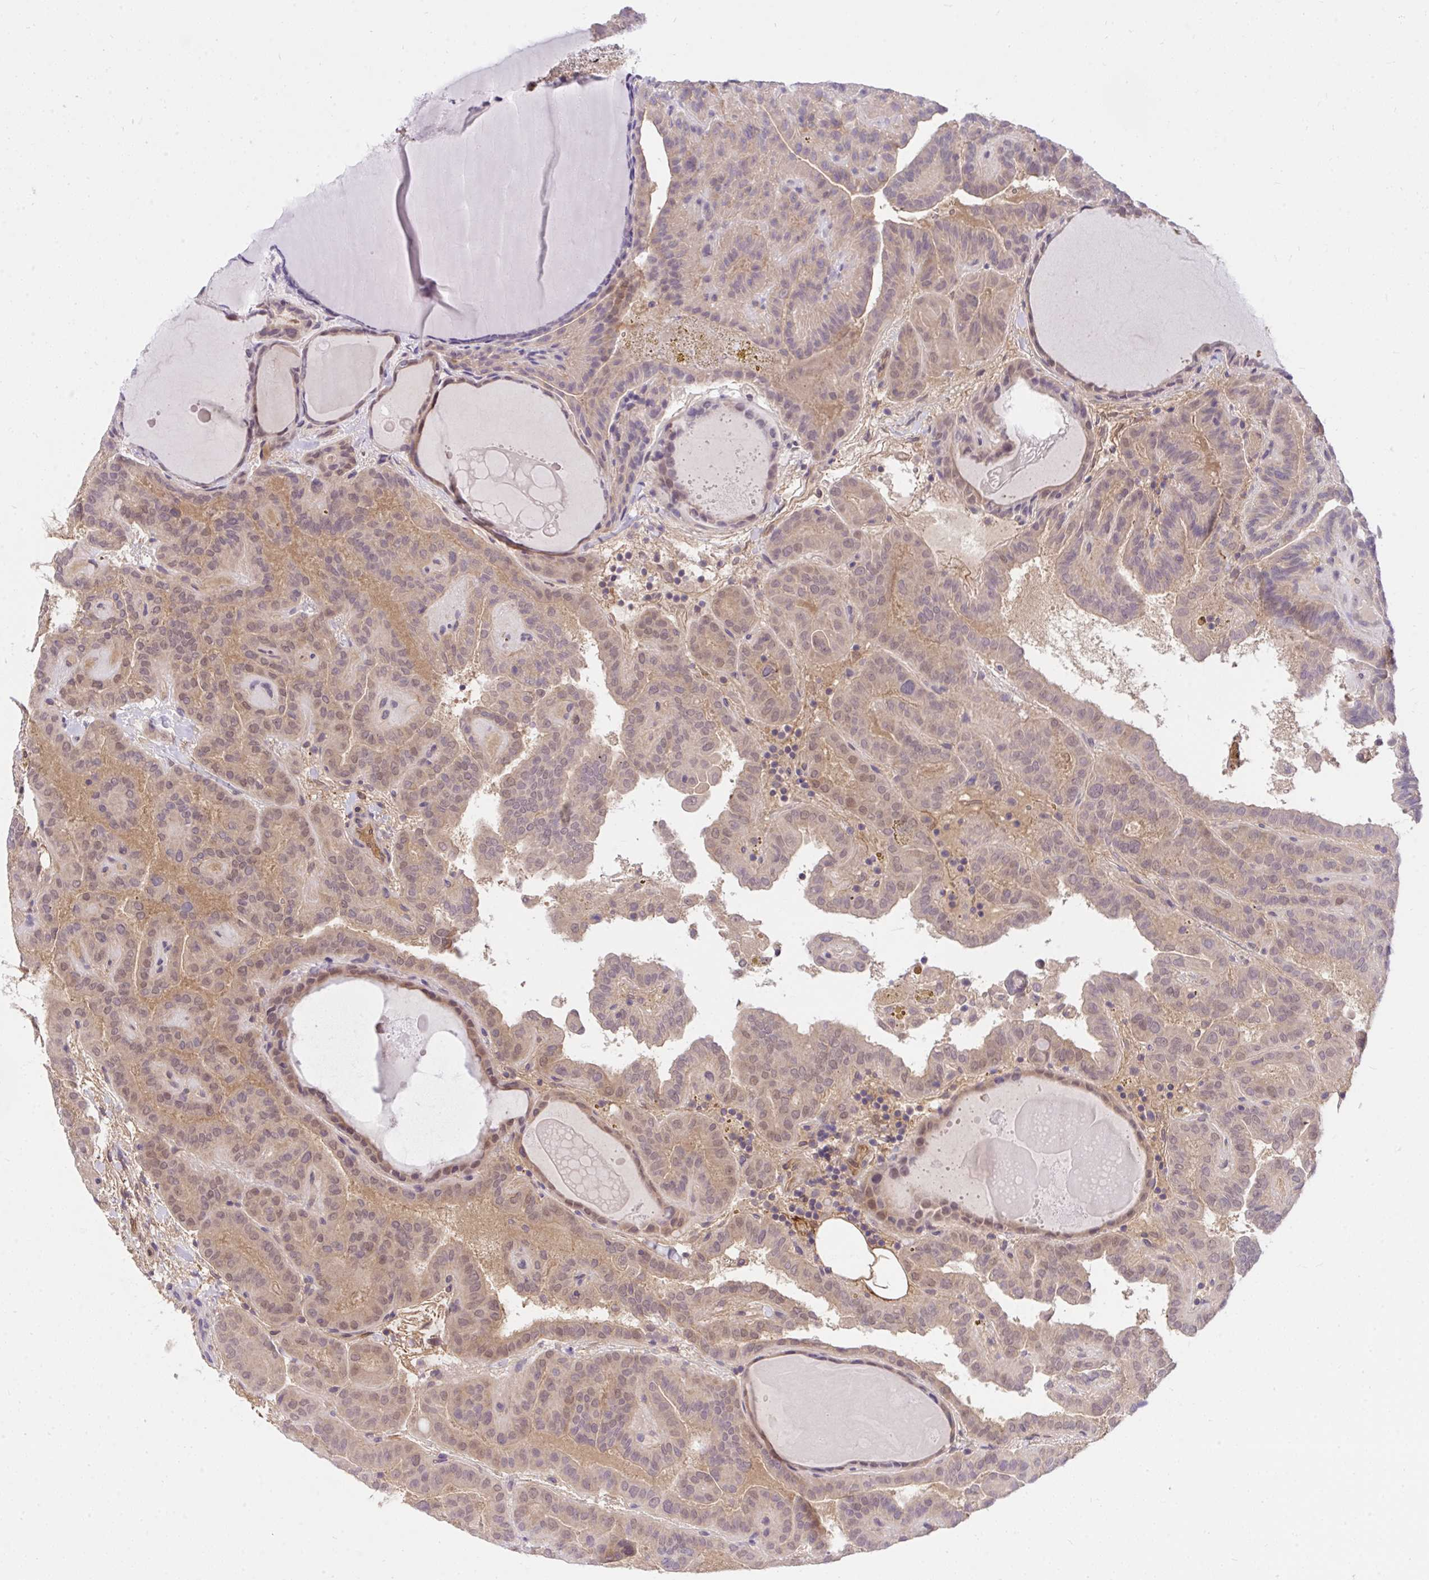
{"staining": {"intensity": "weak", "quantity": ">75%", "location": "cytoplasmic/membranous,nuclear"}, "tissue": "thyroid cancer", "cell_type": "Tumor cells", "image_type": "cancer", "snomed": [{"axis": "morphology", "description": "Papillary adenocarcinoma, NOS"}, {"axis": "topography", "description": "Thyroid gland"}], "caption": "A micrograph showing weak cytoplasmic/membranous and nuclear staining in approximately >75% of tumor cells in papillary adenocarcinoma (thyroid), as visualized by brown immunohistochemical staining.", "gene": "TLN2", "patient": {"sex": "female", "age": 46}}